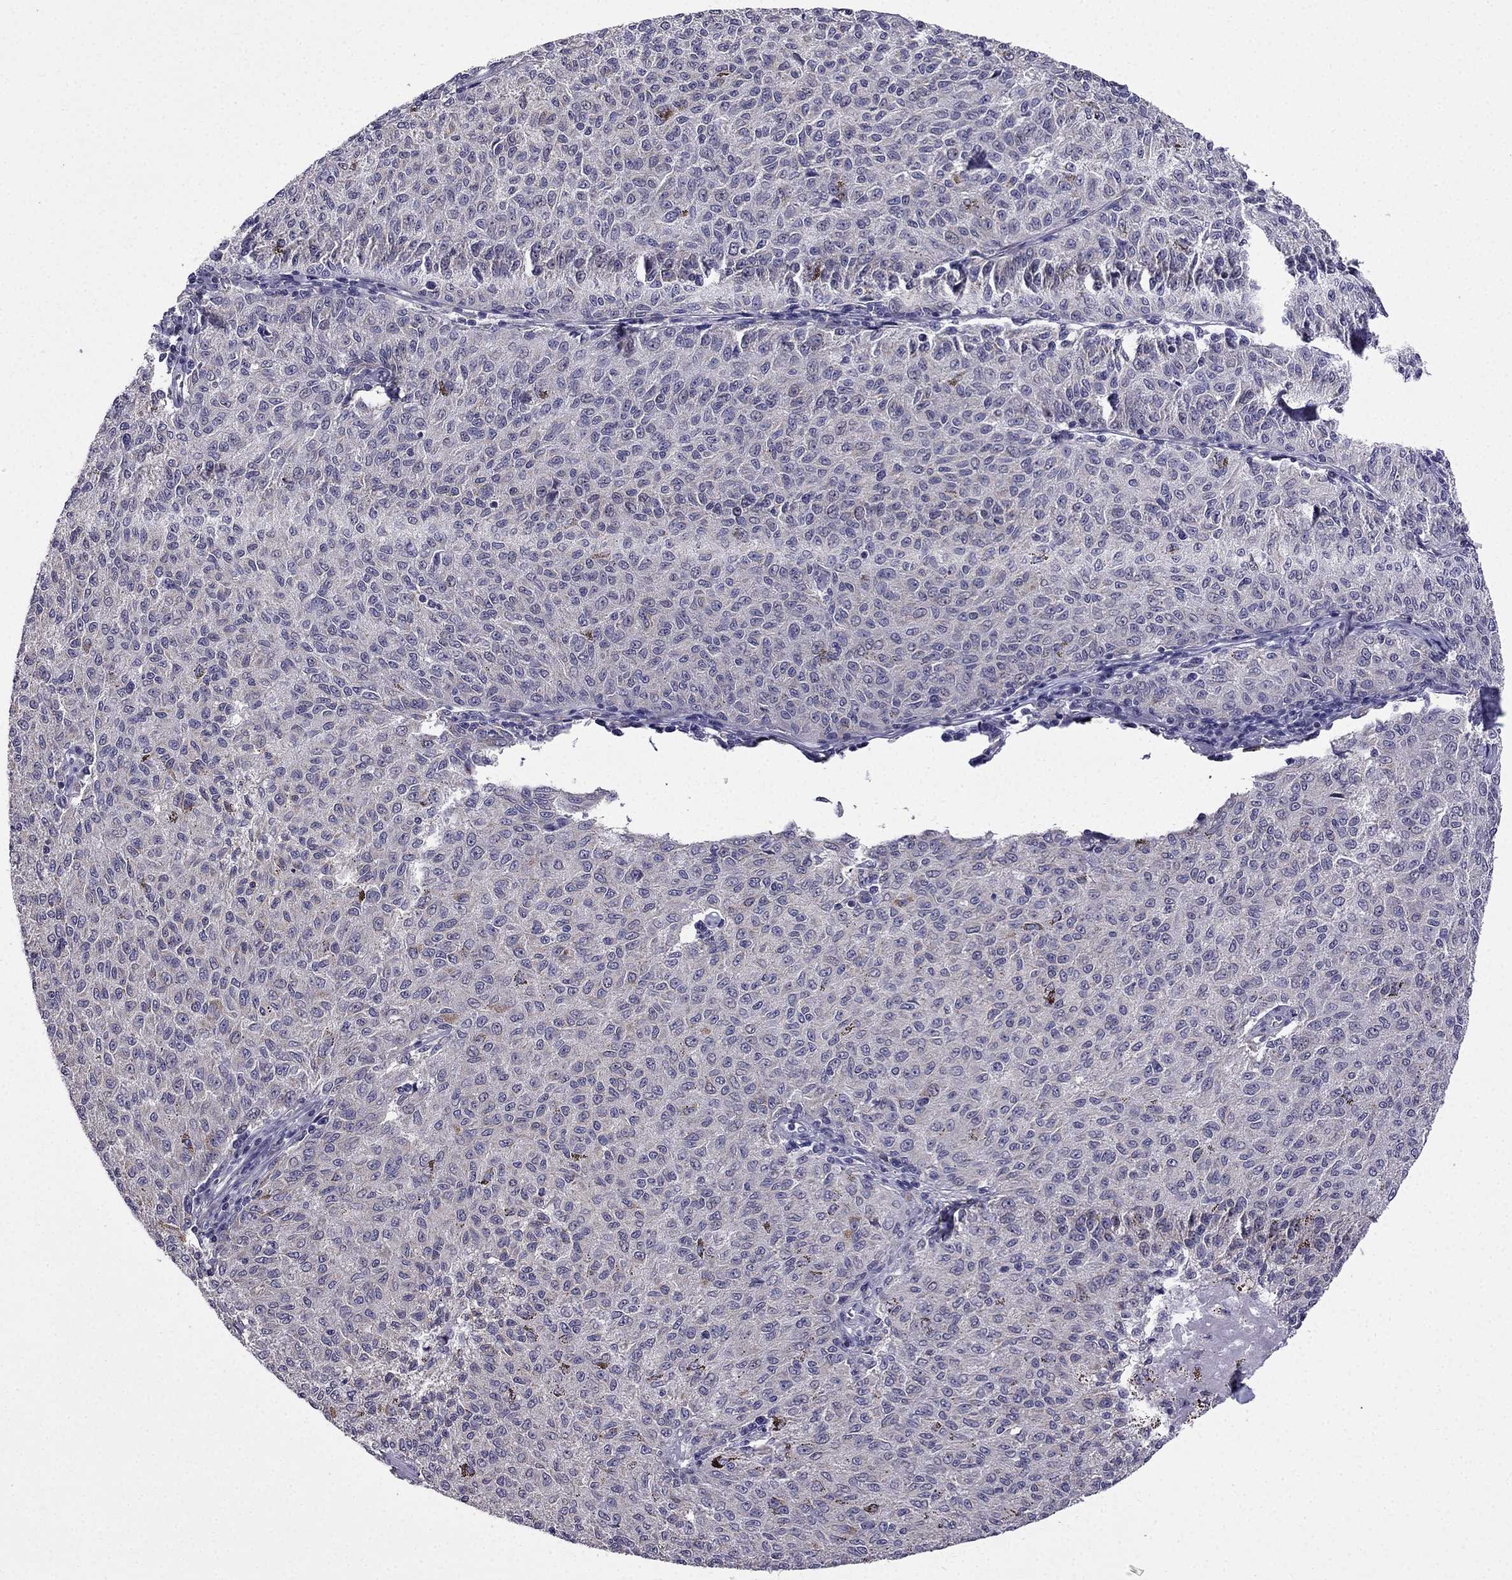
{"staining": {"intensity": "negative", "quantity": "none", "location": "none"}, "tissue": "melanoma", "cell_type": "Tumor cells", "image_type": "cancer", "snomed": [{"axis": "morphology", "description": "Malignant melanoma, NOS"}, {"axis": "topography", "description": "Skin"}], "caption": "Immunohistochemistry (IHC) histopathology image of neoplastic tissue: human melanoma stained with DAB shows no significant protein positivity in tumor cells.", "gene": "SLC6A2", "patient": {"sex": "female", "age": 72}}